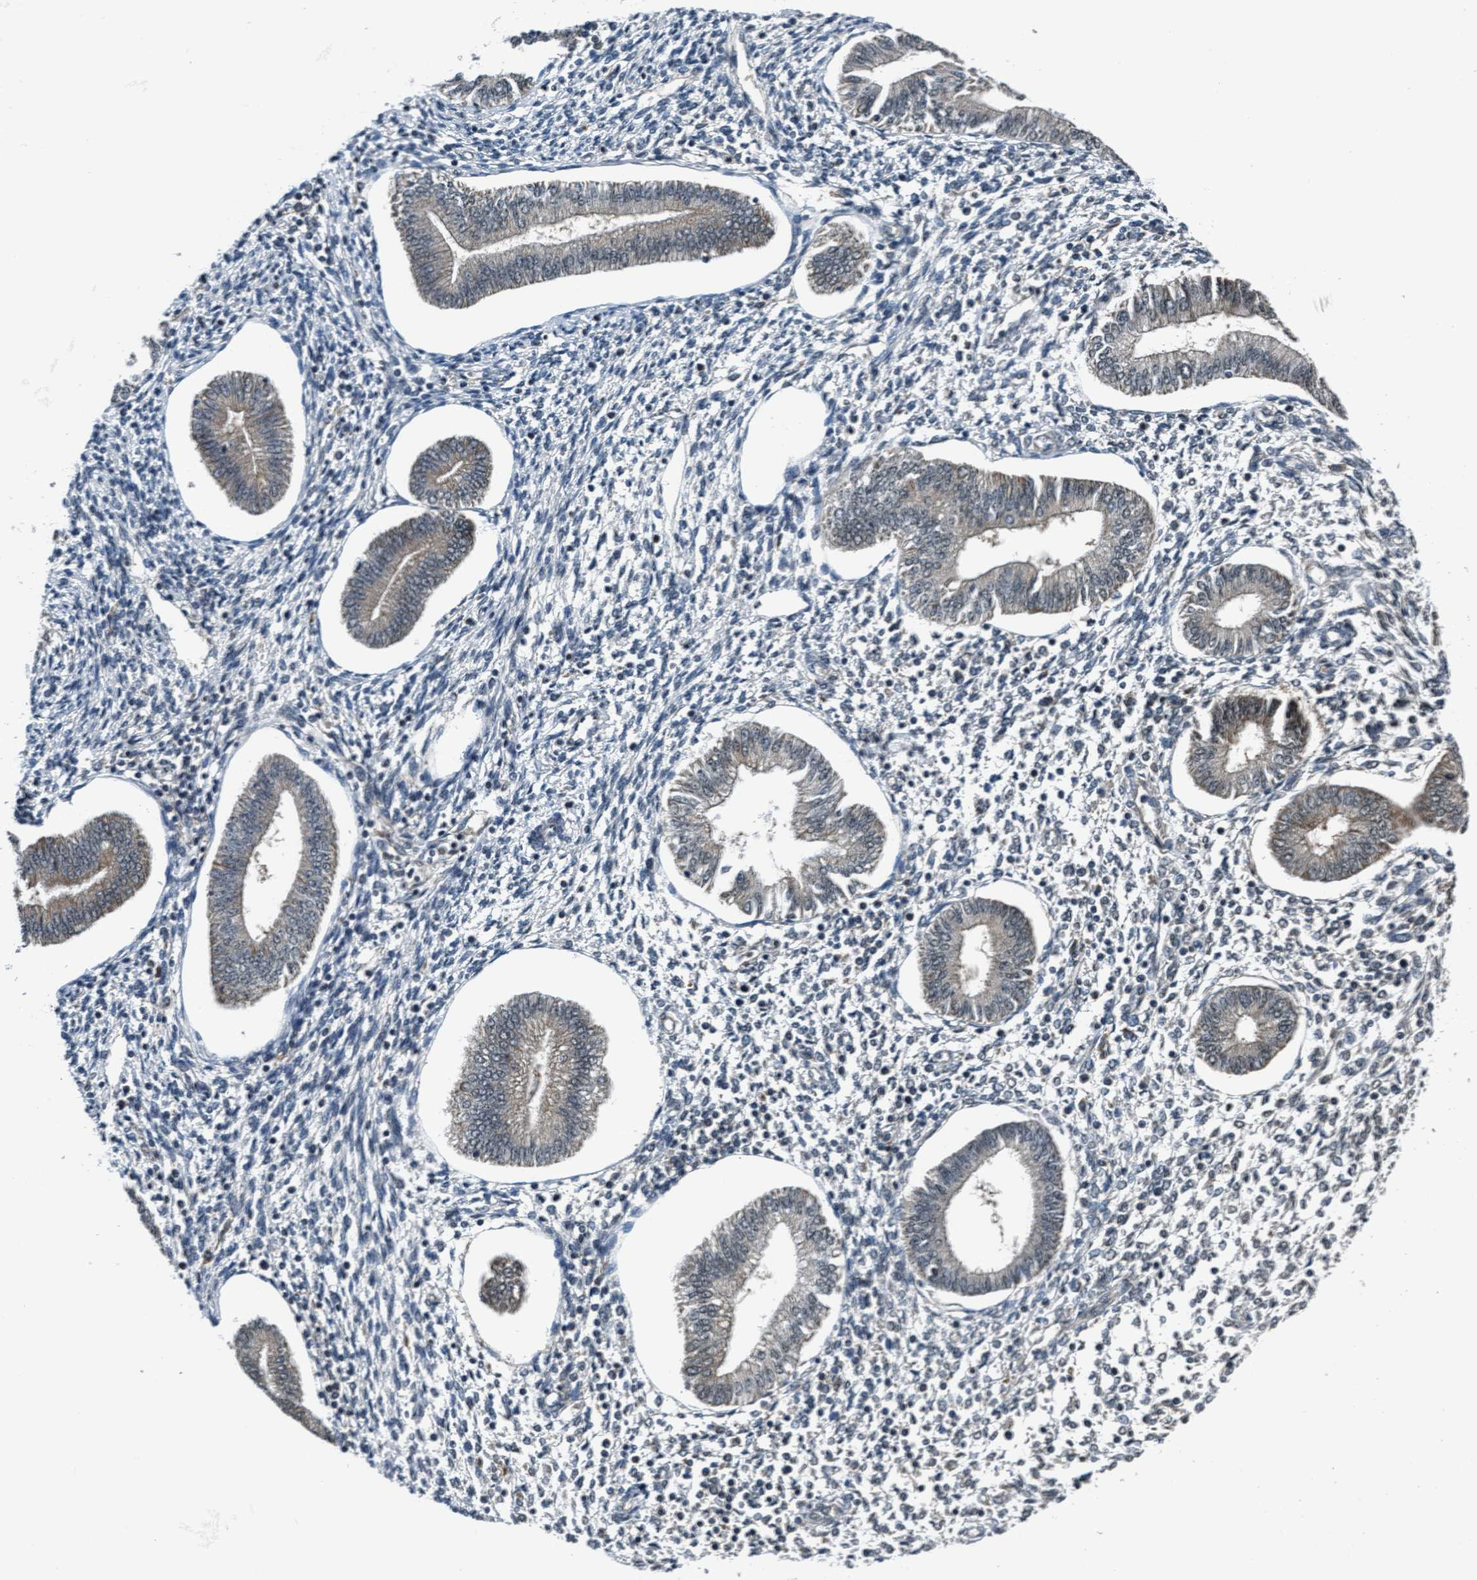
{"staining": {"intensity": "weak", "quantity": "<25%", "location": "cytoplasmic/membranous"}, "tissue": "endometrium", "cell_type": "Cells in endometrial stroma", "image_type": "normal", "snomed": [{"axis": "morphology", "description": "Normal tissue, NOS"}, {"axis": "topography", "description": "Endometrium"}], "caption": "Image shows no protein expression in cells in endometrial stroma of benign endometrium.", "gene": "WASF1", "patient": {"sex": "female", "age": 50}}